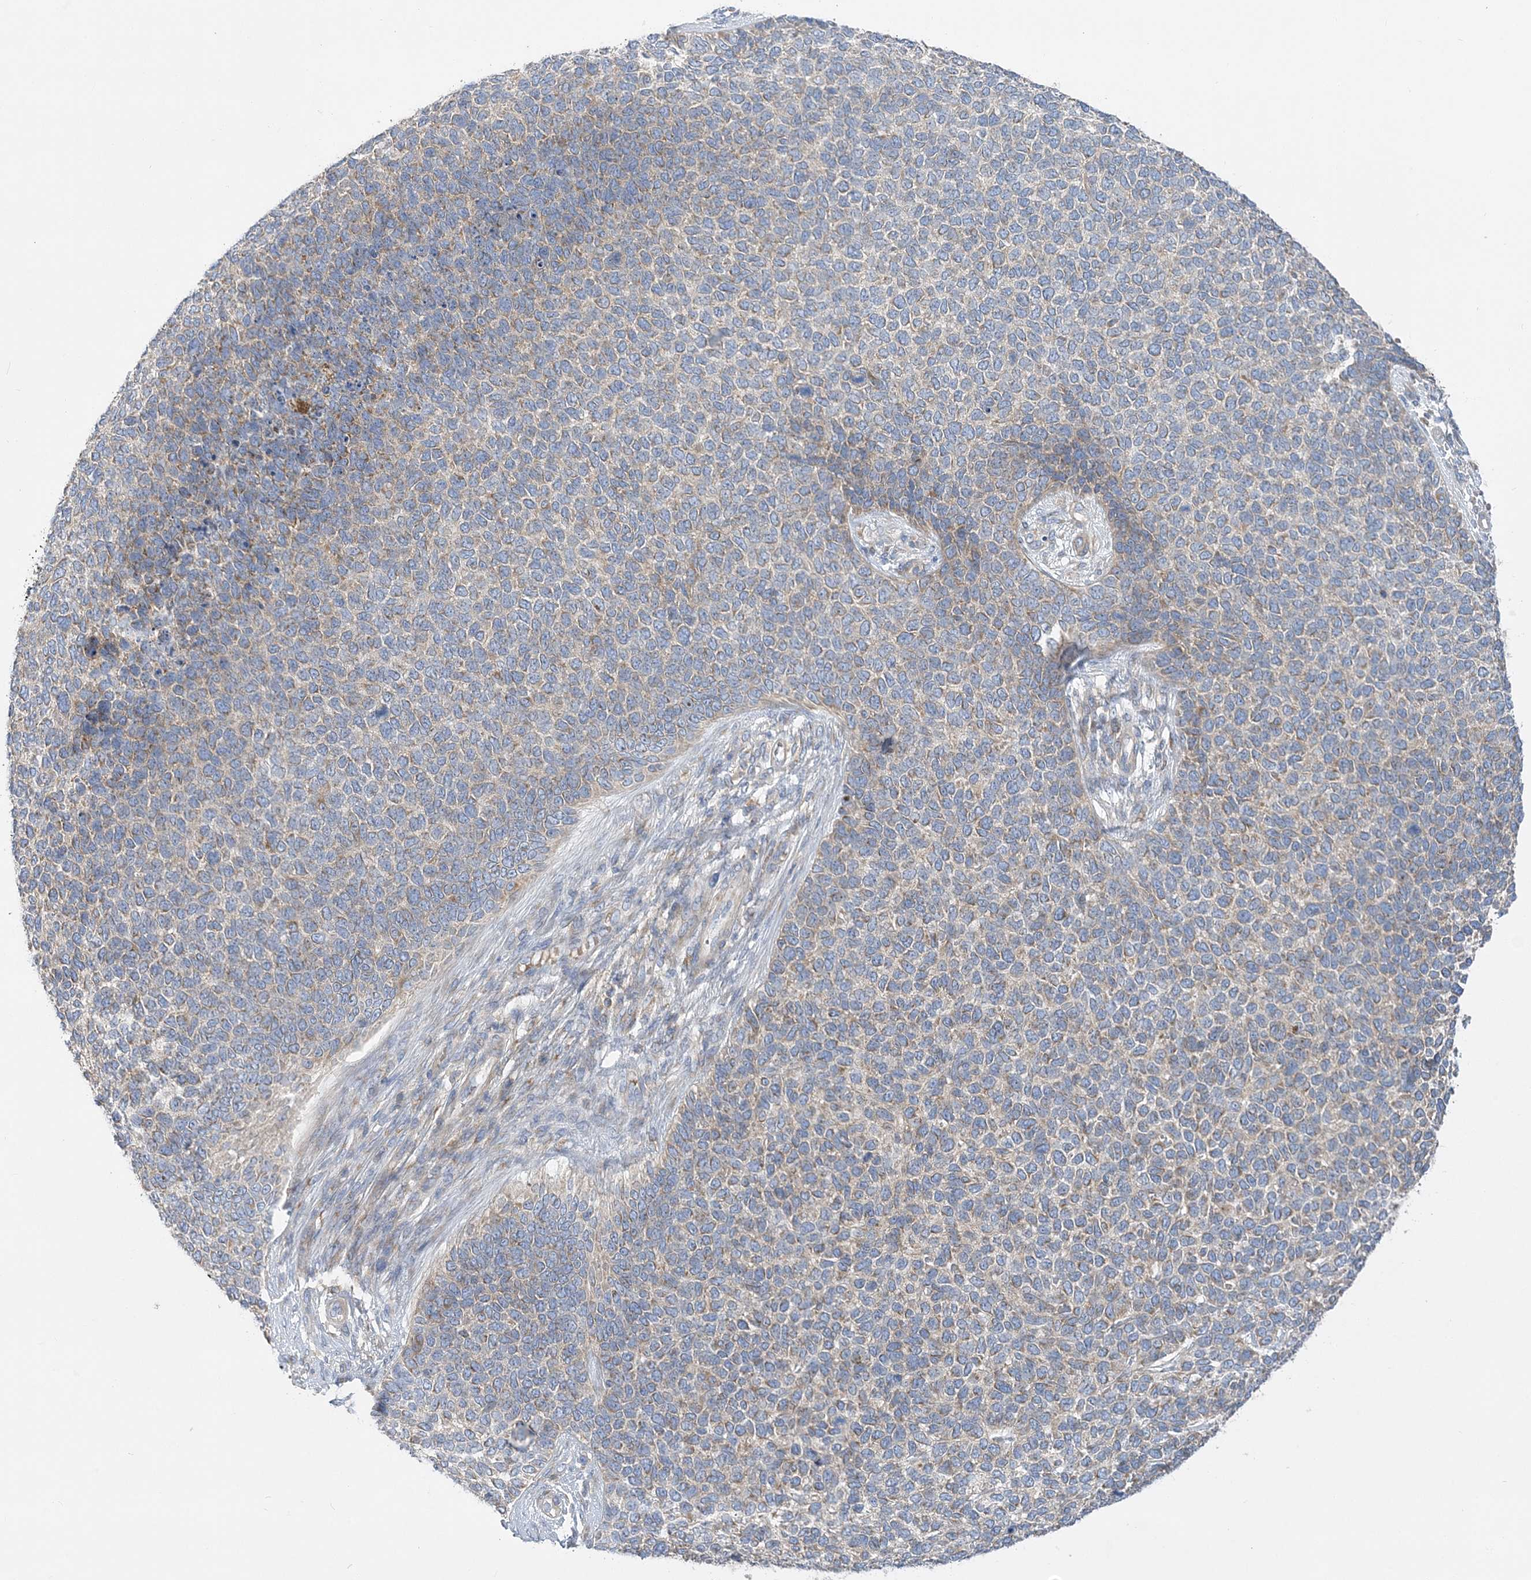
{"staining": {"intensity": "weak", "quantity": "25%-75%", "location": "cytoplasmic/membranous"}, "tissue": "skin cancer", "cell_type": "Tumor cells", "image_type": "cancer", "snomed": [{"axis": "morphology", "description": "Basal cell carcinoma"}, {"axis": "topography", "description": "Skin"}], "caption": "Tumor cells show weak cytoplasmic/membranous expression in approximately 25%-75% of cells in skin cancer (basal cell carcinoma).", "gene": "FAM114A2", "patient": {"sex": "female", "age": 84}}